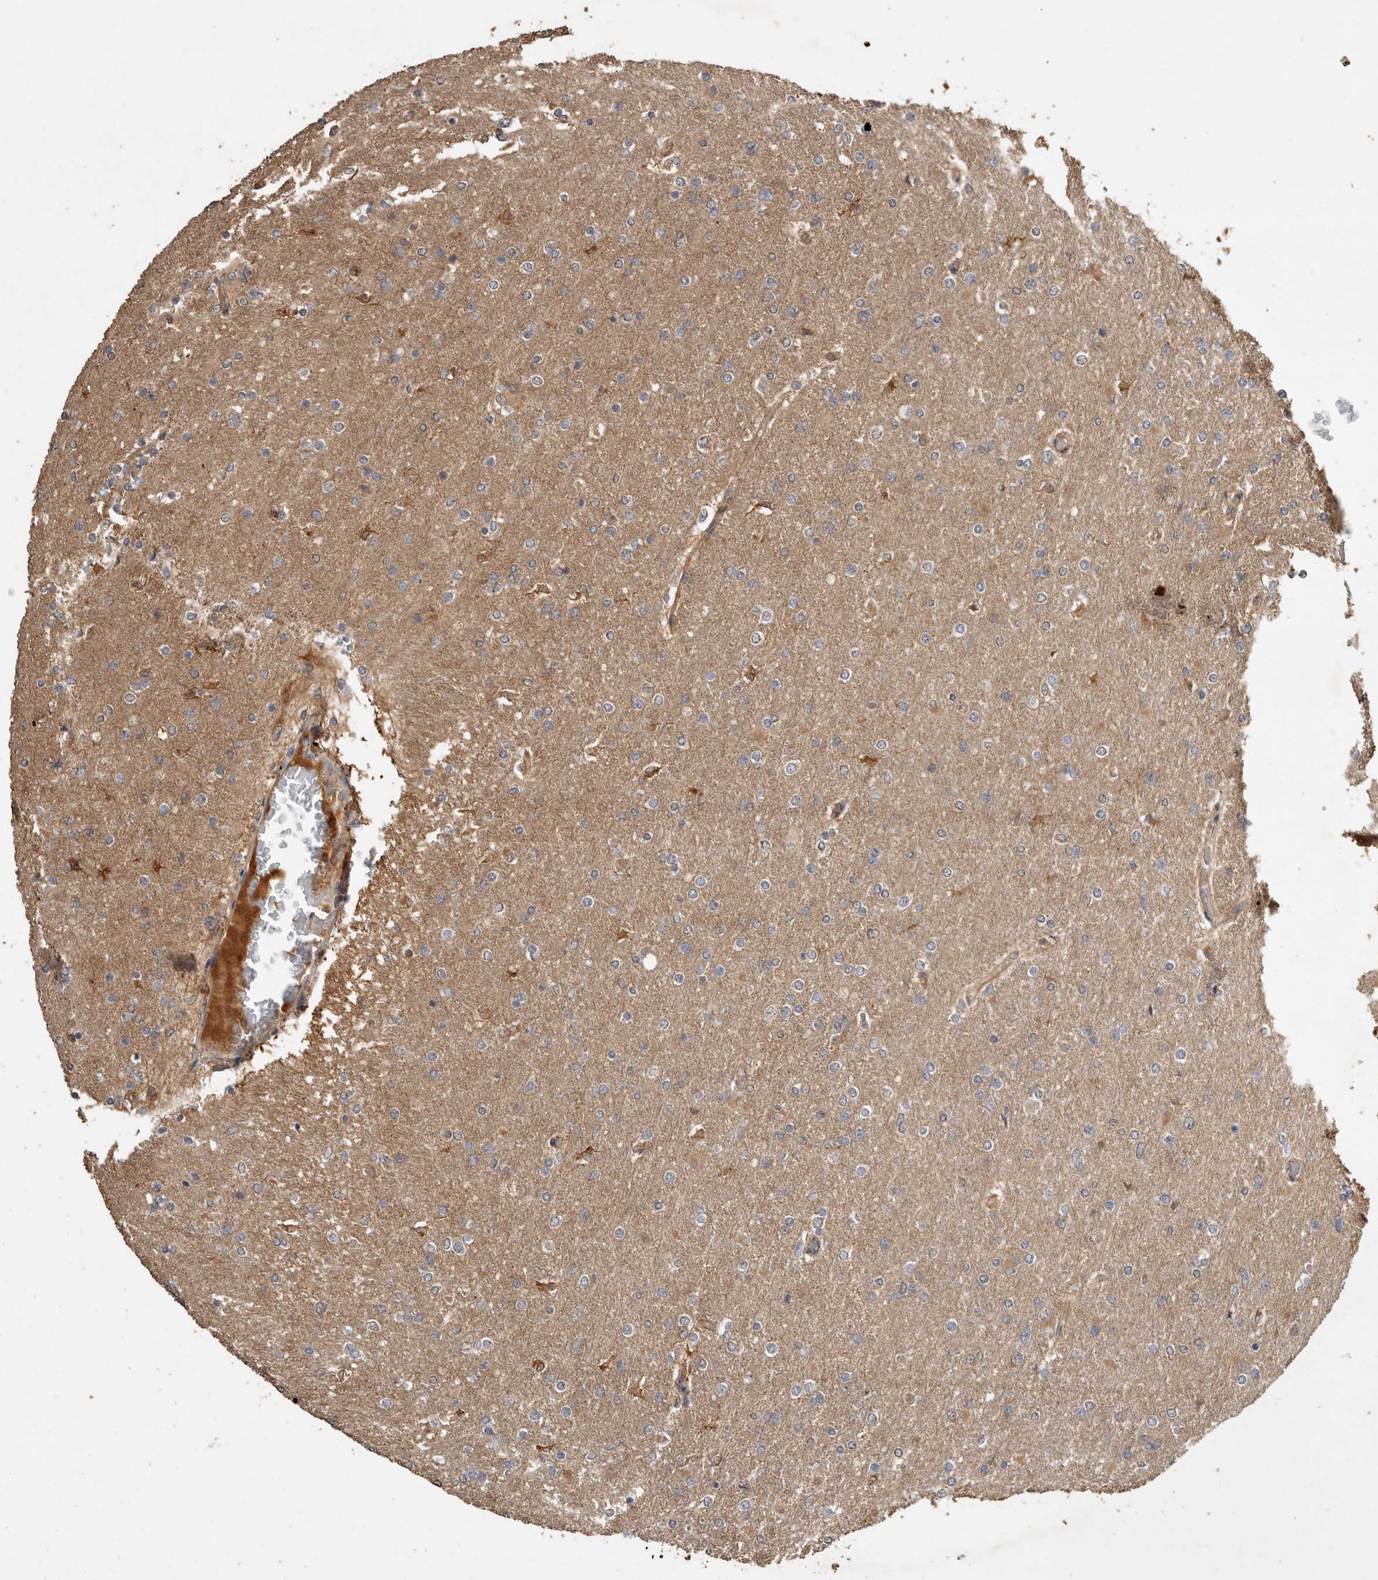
{"staining": {"intensity": "weak", "quantity": "<25%", "location": "cytoplasmic/membranous"}, "tissue": "glioma", "cell_type": "Tumor cells", "image_type": "cancer", "snomed": [{"axis": "morphology", "description": "Glioma, malignant, High grade"}, {"axis": "topography", "description": "Cerebral cortex"}], "caption": "Glioma was stained to show a protein in brown. There is no significant positivity in tumor cells. Brightfield microscopy of immunohistochemistry (IHC) stained with DAB (3,3'-diaminobenzidine) (brown) and hematoxylin (blue), captured at high magnification.", "gene": "RHPN1", "patient": {"sex": "female", "age": 36}}